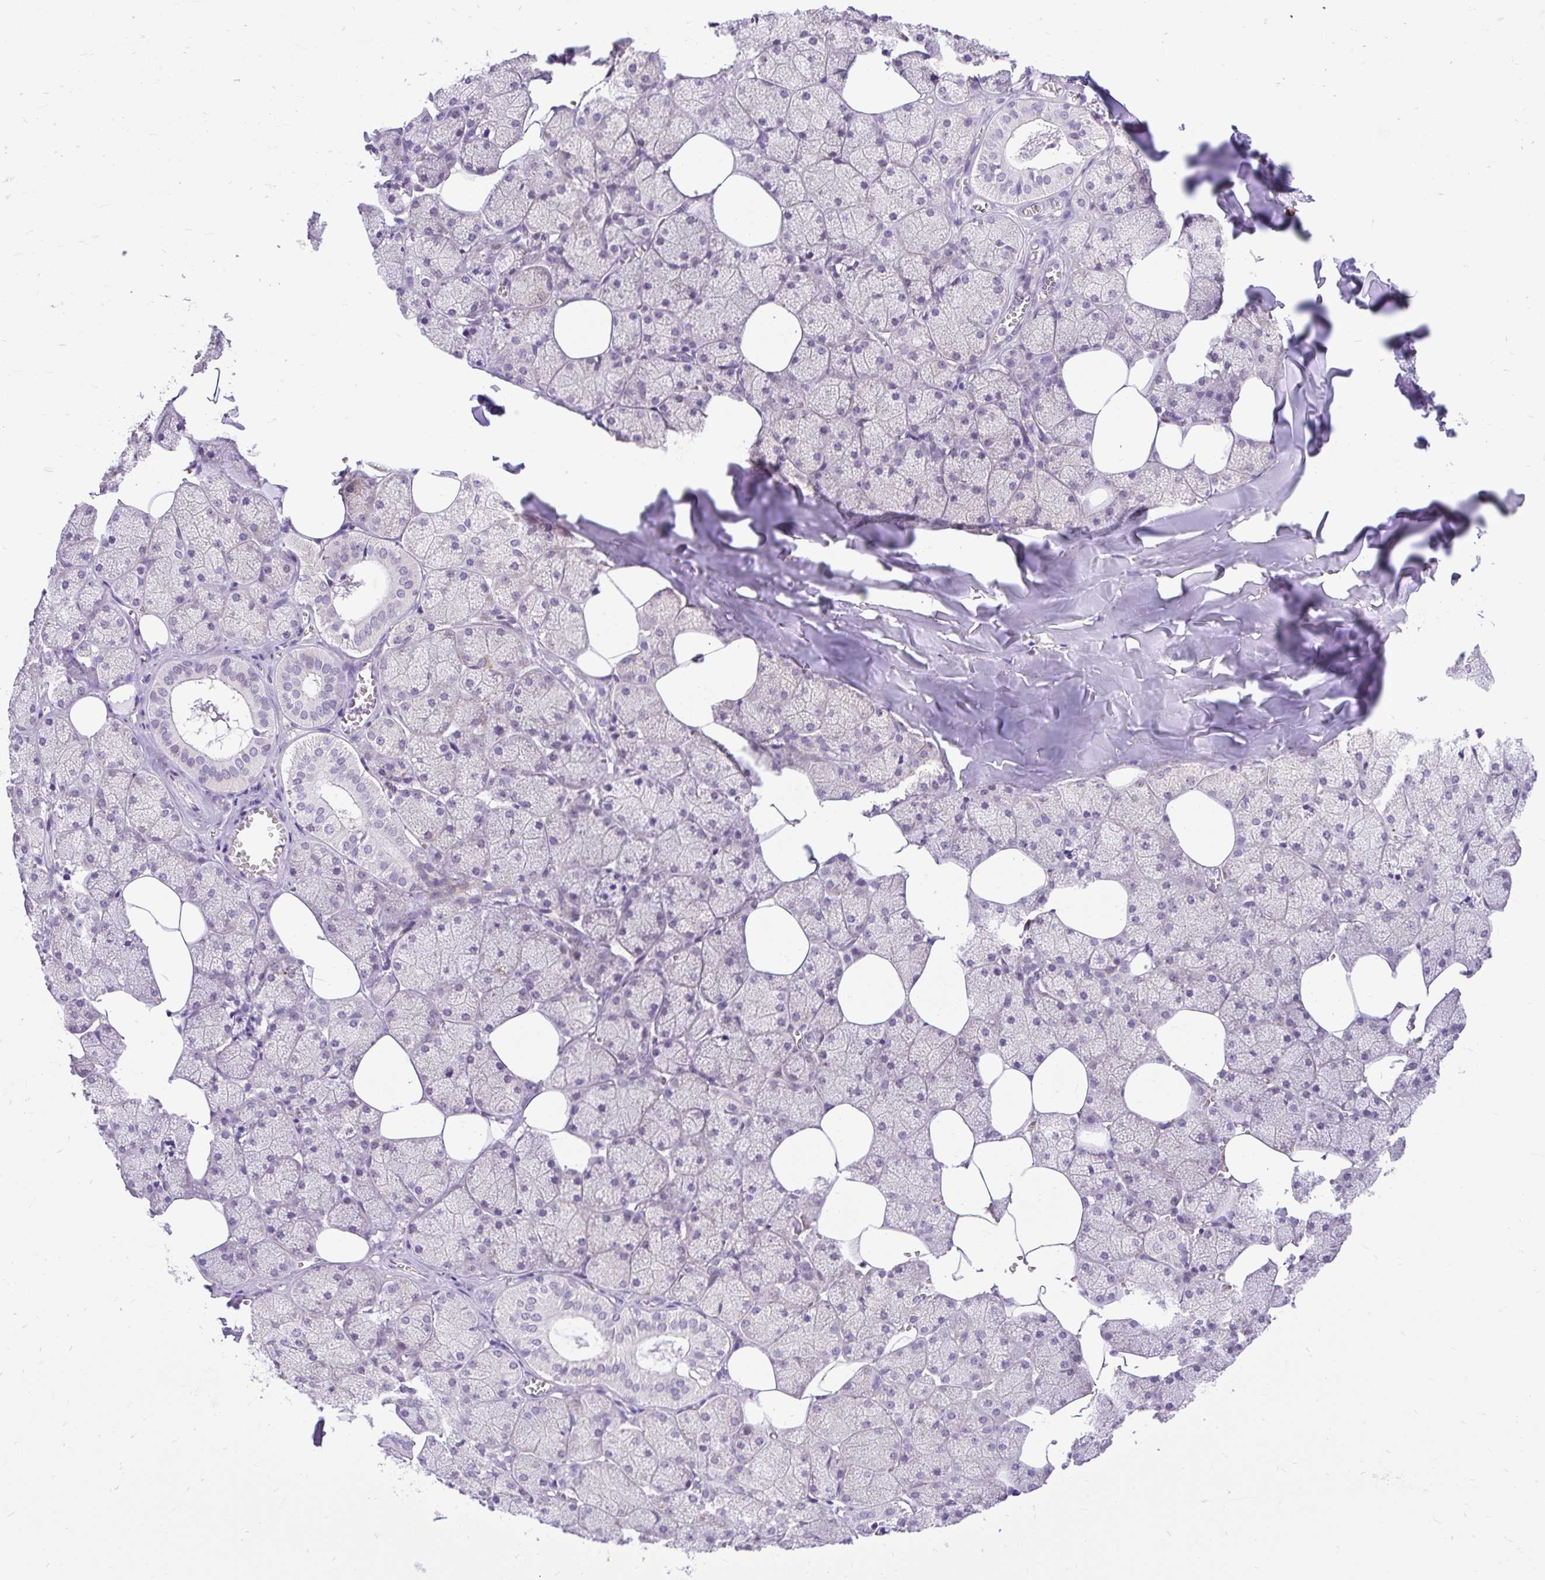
{"staining": {"intensity": "weak", "quantity": "<25%", "location": "cytoplasmic/membranous"}, "tissue": "salivary gland", "cell_type": "Glandular cells", "image_type": "normal", "snomed": [{"axis": "morphology", "description": "Normal tissue, NOS"}, {"axis": "topography", "description": "Salivary gland"}, {"axis": "topography", "description": "Peripheral nerve tissue"}], "caption": "Immunohistochemical staining of unremarkable human salivary gland reveals no significant positivity in glandular cells.", "gene": "PYCR2", "patient": {"sex": "male", "age": 38}}